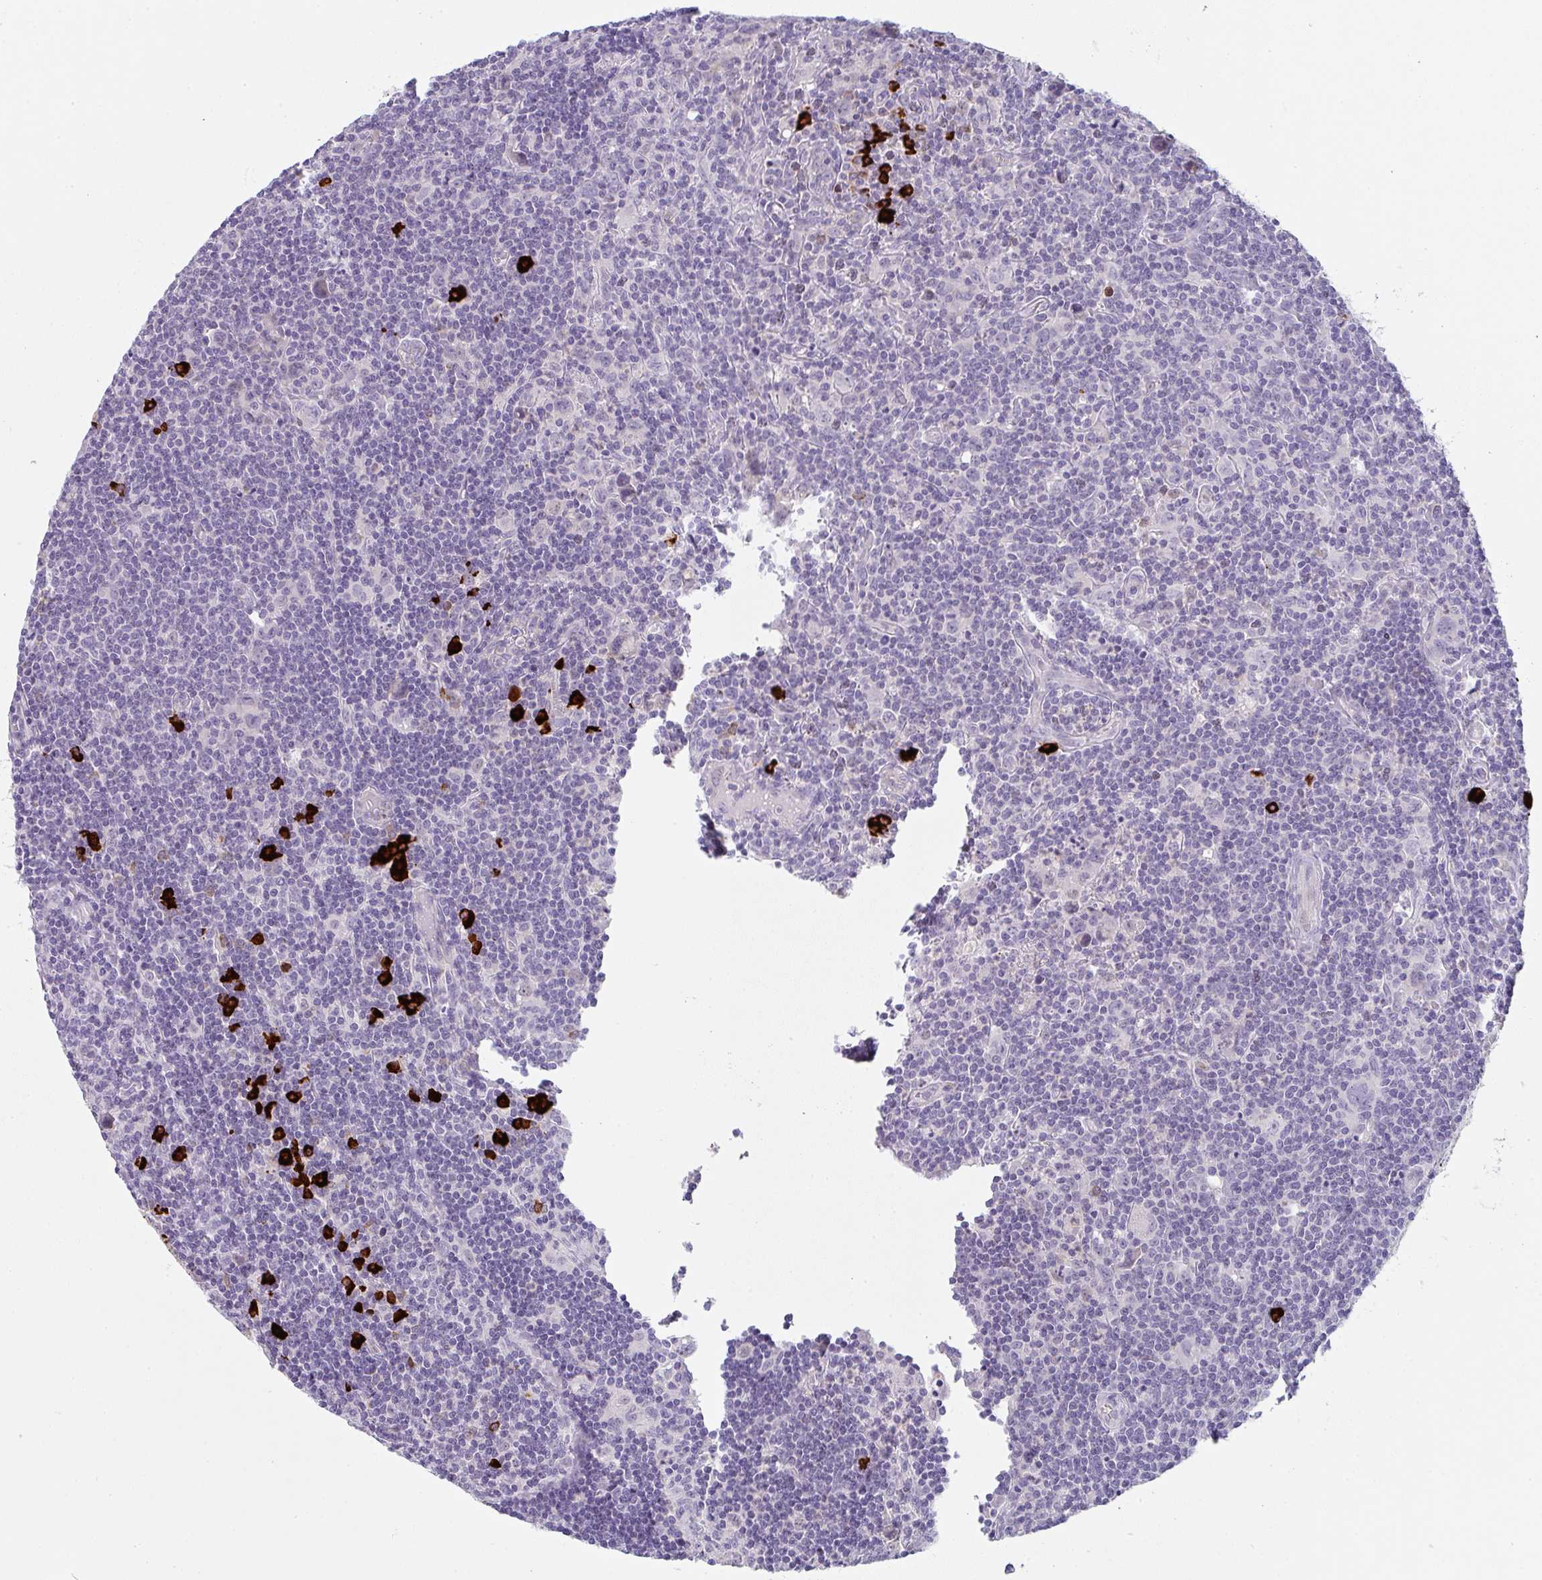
{"staining": {"intensity": "negative", "quantity": "none", "location": "none"}, "tissue": "lymphoma", "cell_type": "Tumor cells", "image_type": "cancer", "snomed": [{"axis": "morphology", "description": "Hodgkin's disease, NOS"}, {"axis": "topography", "description": "Lymph node"}], "caption": "Immunohistochemistry (IHC) histopathology image of human lymphoma stained for a protein (brown), which reveals no expression in tumor cells.", "gene": "CACNA1S", "patient": {"sex": "female", "age": 18}}